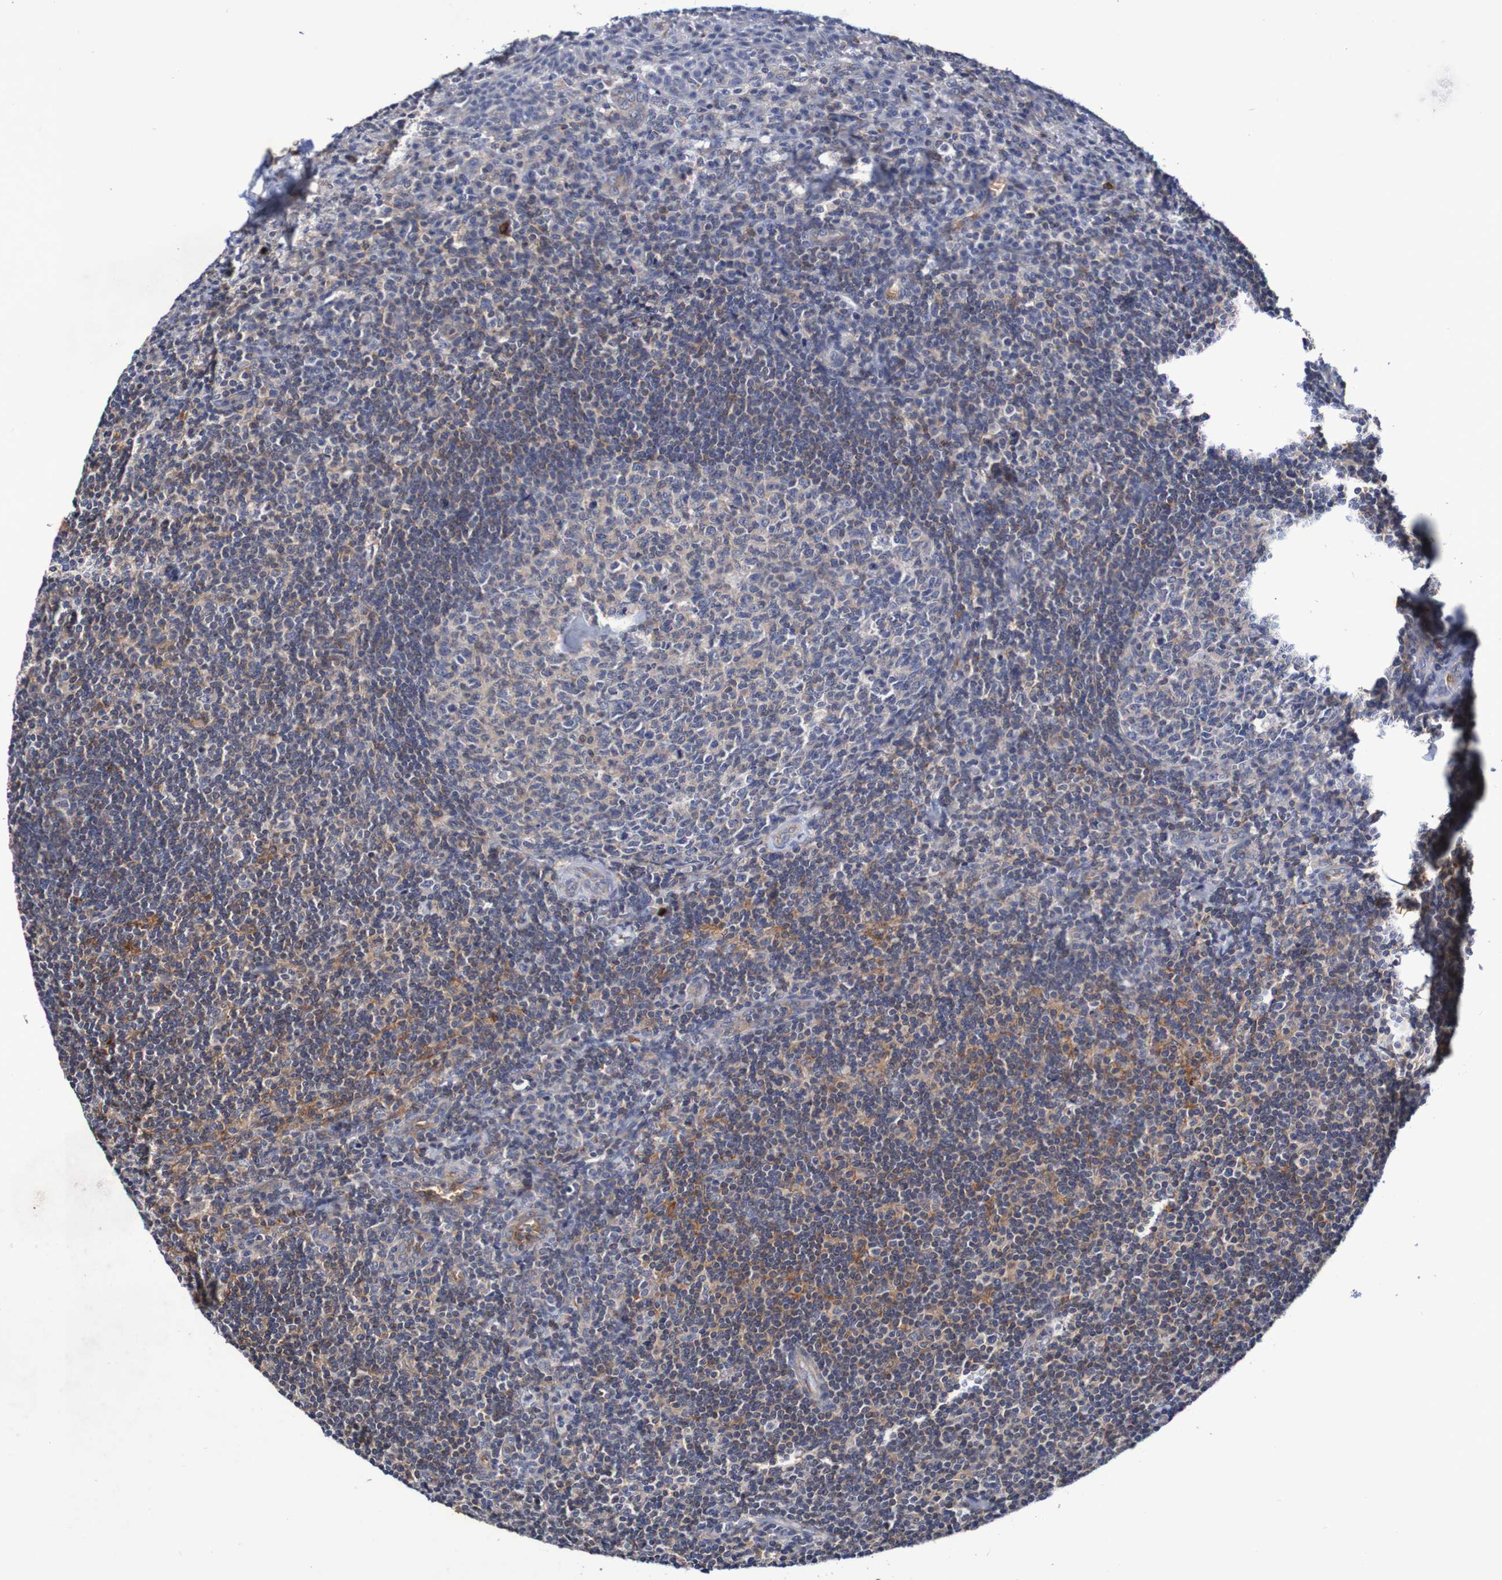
{"staining": {"intensity": "moderate", "quantity": "<25%", "location": "cytoplasmic/membranous"}, "tissue": "tonsil", "cell_type": "Germinal center cells", "image_type": "normal", "snomed": [{"axis": "morphology", "description": "Normal tissue, NOS"}, {"axis": "topography", "description": "Tonsil"}], "caption": "The image exhibits a brown stain indicating the presence of a protein in the cytoplasmic/membranous of germinal center cells in tonsil.", "gene": "WNT4", "patient": {"sex": "male", "age": 37}}